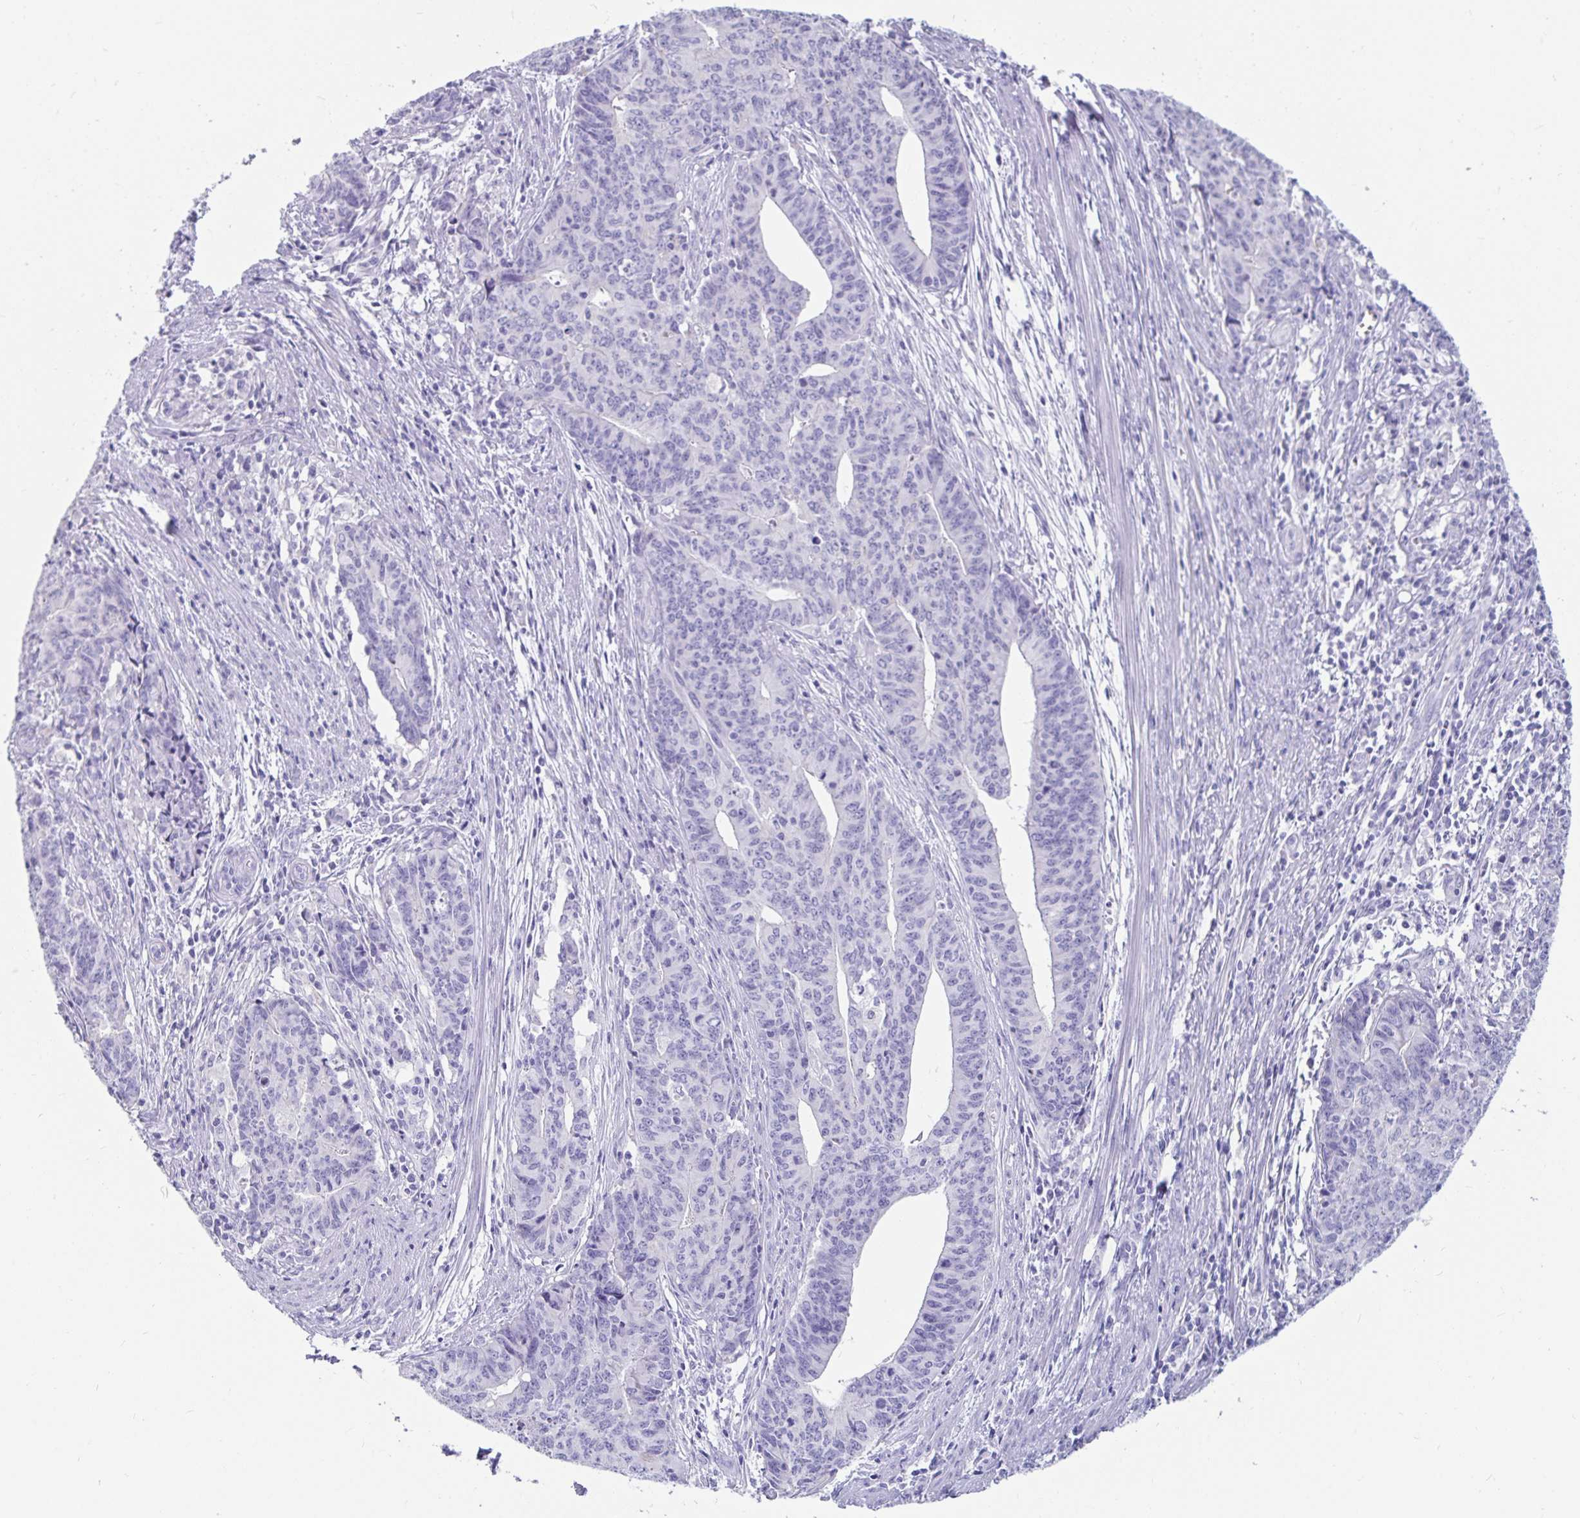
{"staining": {"intensity": "negative", "quantity": "none", "location": "none"}, "tissue": "endometrial cancer", "cell_type": "Tumor cells", "image_type": "cancer", "snomed": [{"axis": "morphology", "description": "Adenocarcinoma, NOS"}, {"axis": "topography", "description": "Endometrium"}], "caption": "High power microscopy micrograph of an immunohistochemistry photomicrograph of endometrial cancer, revealing no significant positivity in tumor cells.", "gene": "ZPBP2", "patient": {"sex": "female", "age": 59}}